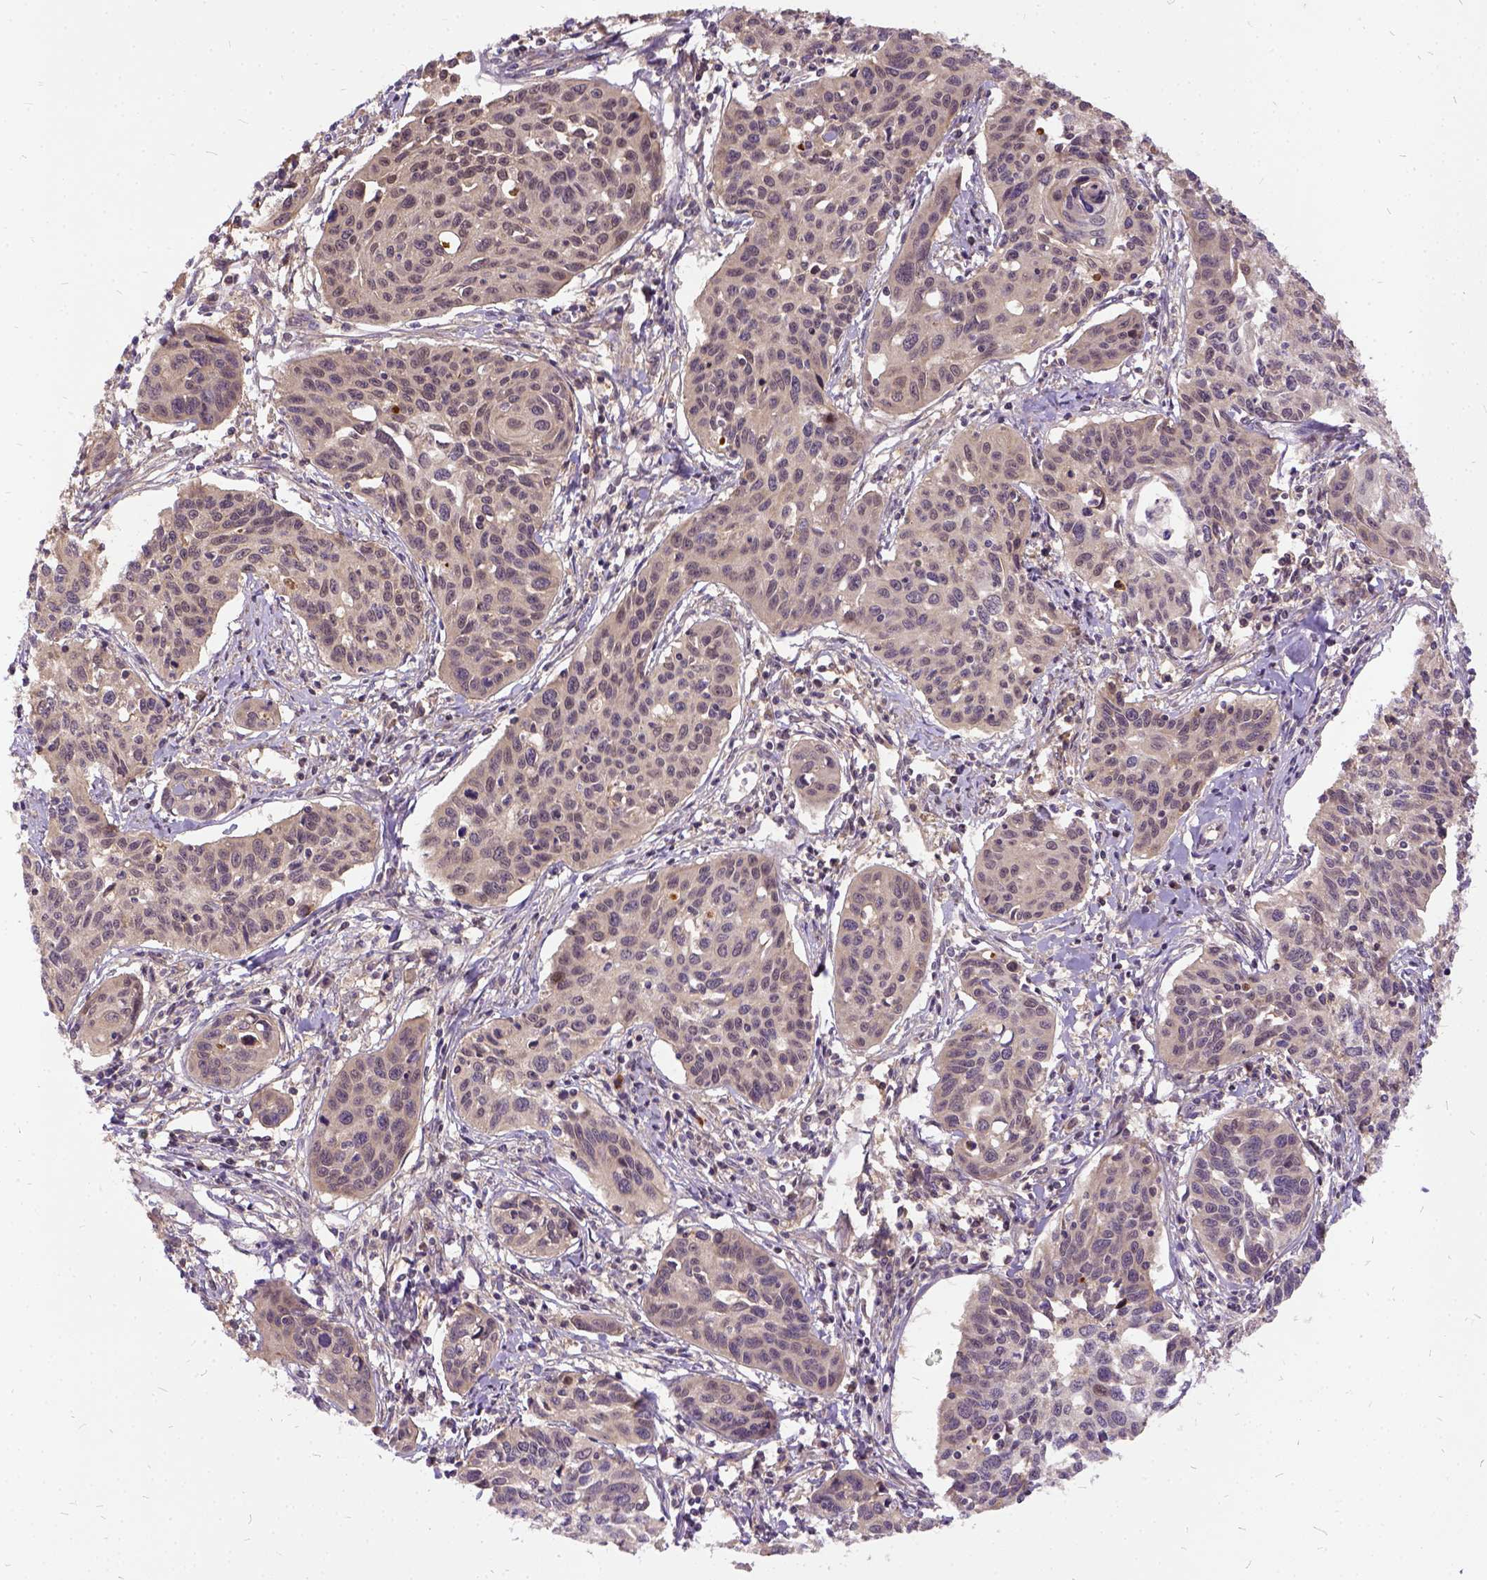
{"staining": {"intensity": "weak", "quantity": "25%-75%", "location": "cytoplasmic/membranous"}, "tissue": "cervical cancer", "cell_type": "Tumor cells", "image_type": "cancer", "snomed": [{"axis": "morphology", "description": "Squamous cell carcinoma, NOS"}, {"axis": "topography", "description": "Cervix"}], "caption": "Weak cytoplasmic/membranous protein staining is appreciated in about 25%-75% of tumor cells in cervical cancer. (DAB (3,3'-diaminobenzidine) IHC, brown staining for protein, blue staining for nuclei).", "gene": "ILRUN", "patient": {"sex": "female", "age": 31}}